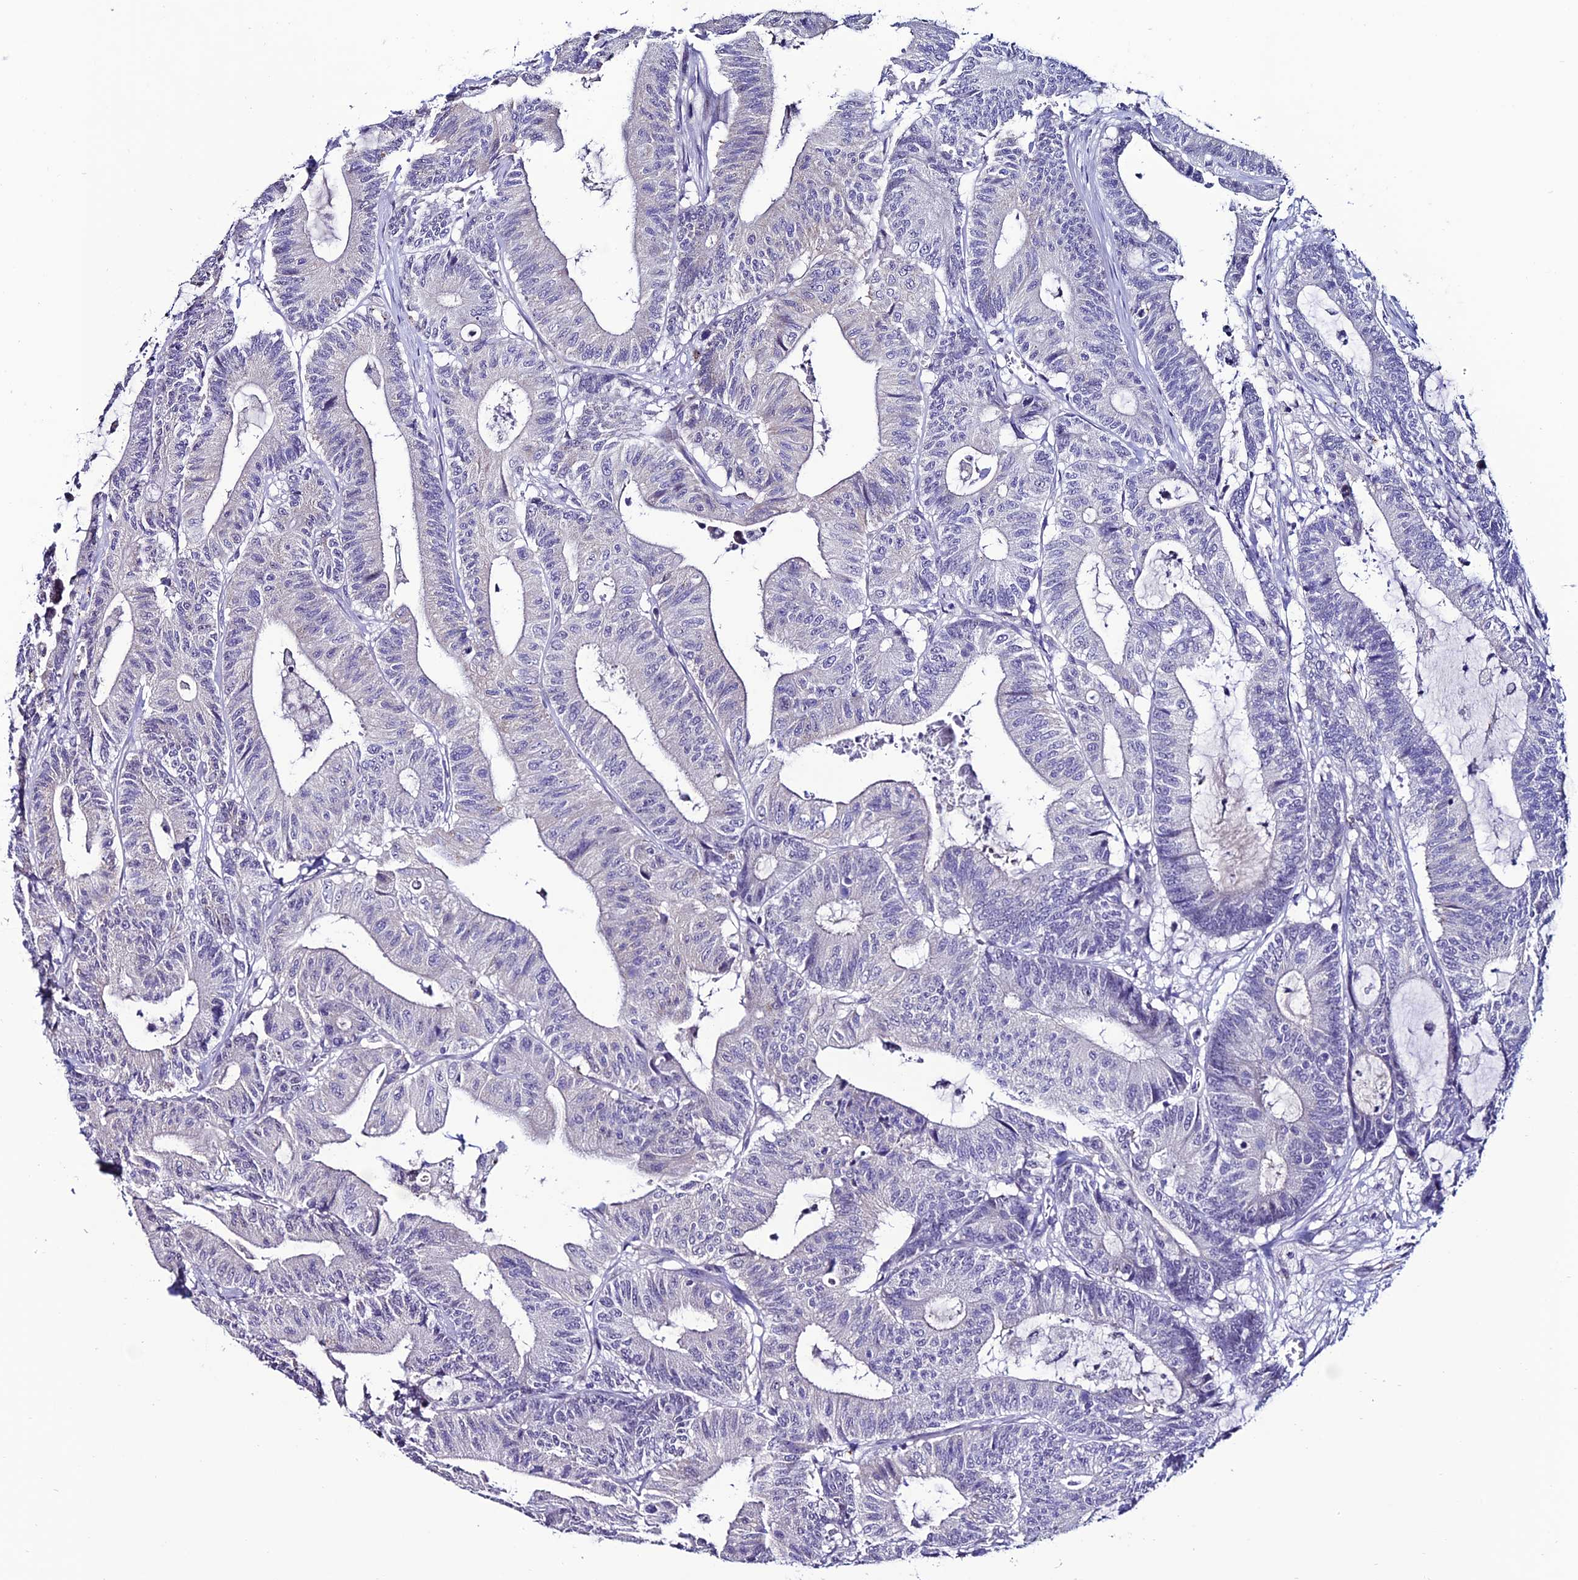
{"staining": {"intensity": "negative", "quantity": "none", "location": "none"}, "tissue": "colorectal cancer", "cell_type": "Tumor cells", "image_type": "cancer", "snomed": [{"axis": "morphology", "description": "Adenocarcinoma, NOS"}, {"axis": "topography", "description": "Colon"}], "caption": "High power microscopy photomicrograph of an immunohistochemistry photomicrograph of colorectal cancer, revealing no significant staining in tumor cells.", "gene": "SLC10A1", "patient": {"sex": "female", "age": 84}}